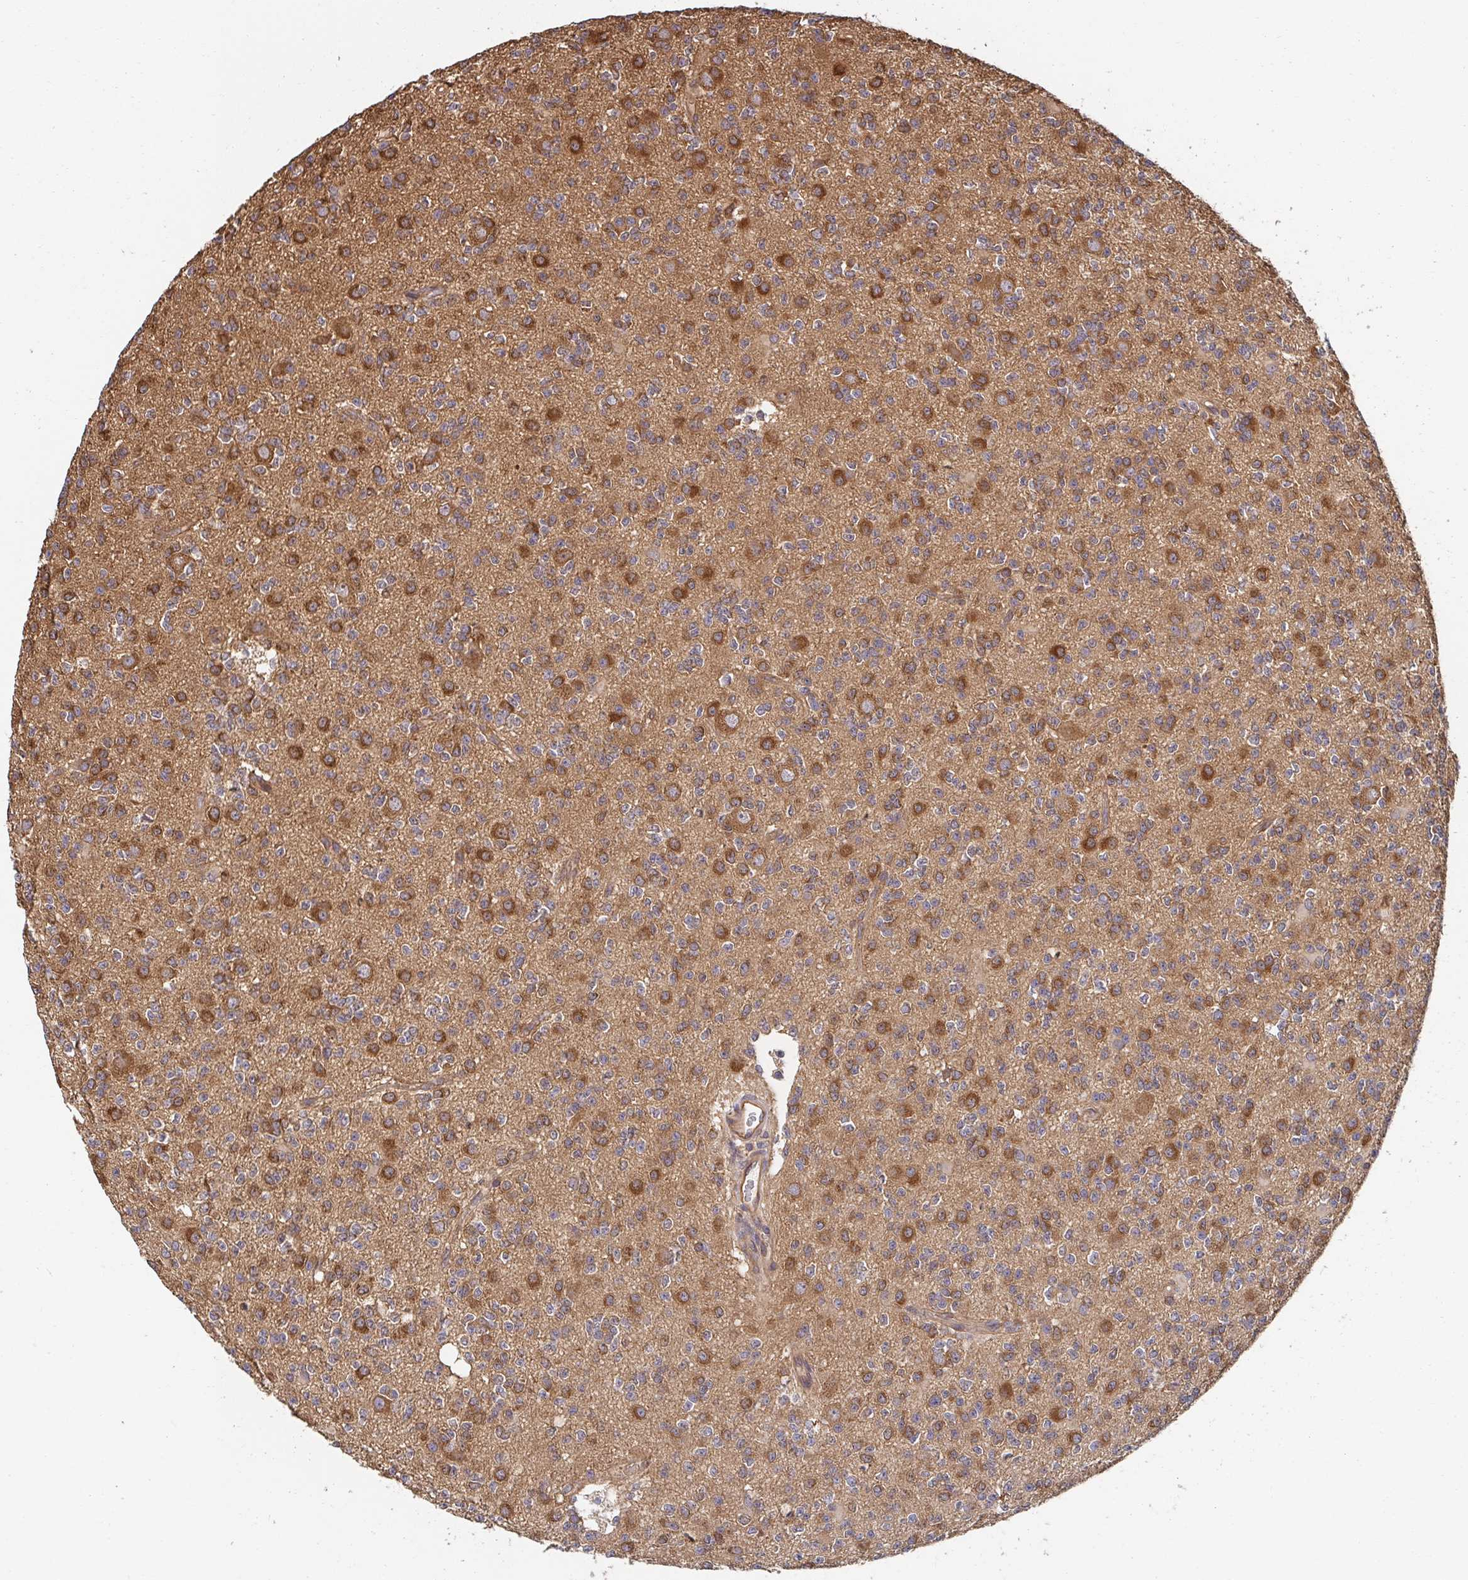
{"staining": {"intensity": "strong", "quantity": "25%-75%", "location": "cytoplasmic/membranous"}, "tissue": "glioma", "cell_type": "Tumor cells", "image_type": "cancer", "snomed": [{"axis": "morphology", "description": "Glioma, malignant, High grade"}, {"axis": "topography", "description": "Brain"}], "caption": "DAB immunohistochemical staining of glioma demonstrates strong cytoplasmic/membranous protein positivity in approximately 25%-75% of tumor cells. (DAB (3,3'-diaminobenzidine) IHC, brown staining for protein, blue staining for nuclei).", "gene": "APBB1", "patient": {"sex": "male", "age": 36}}